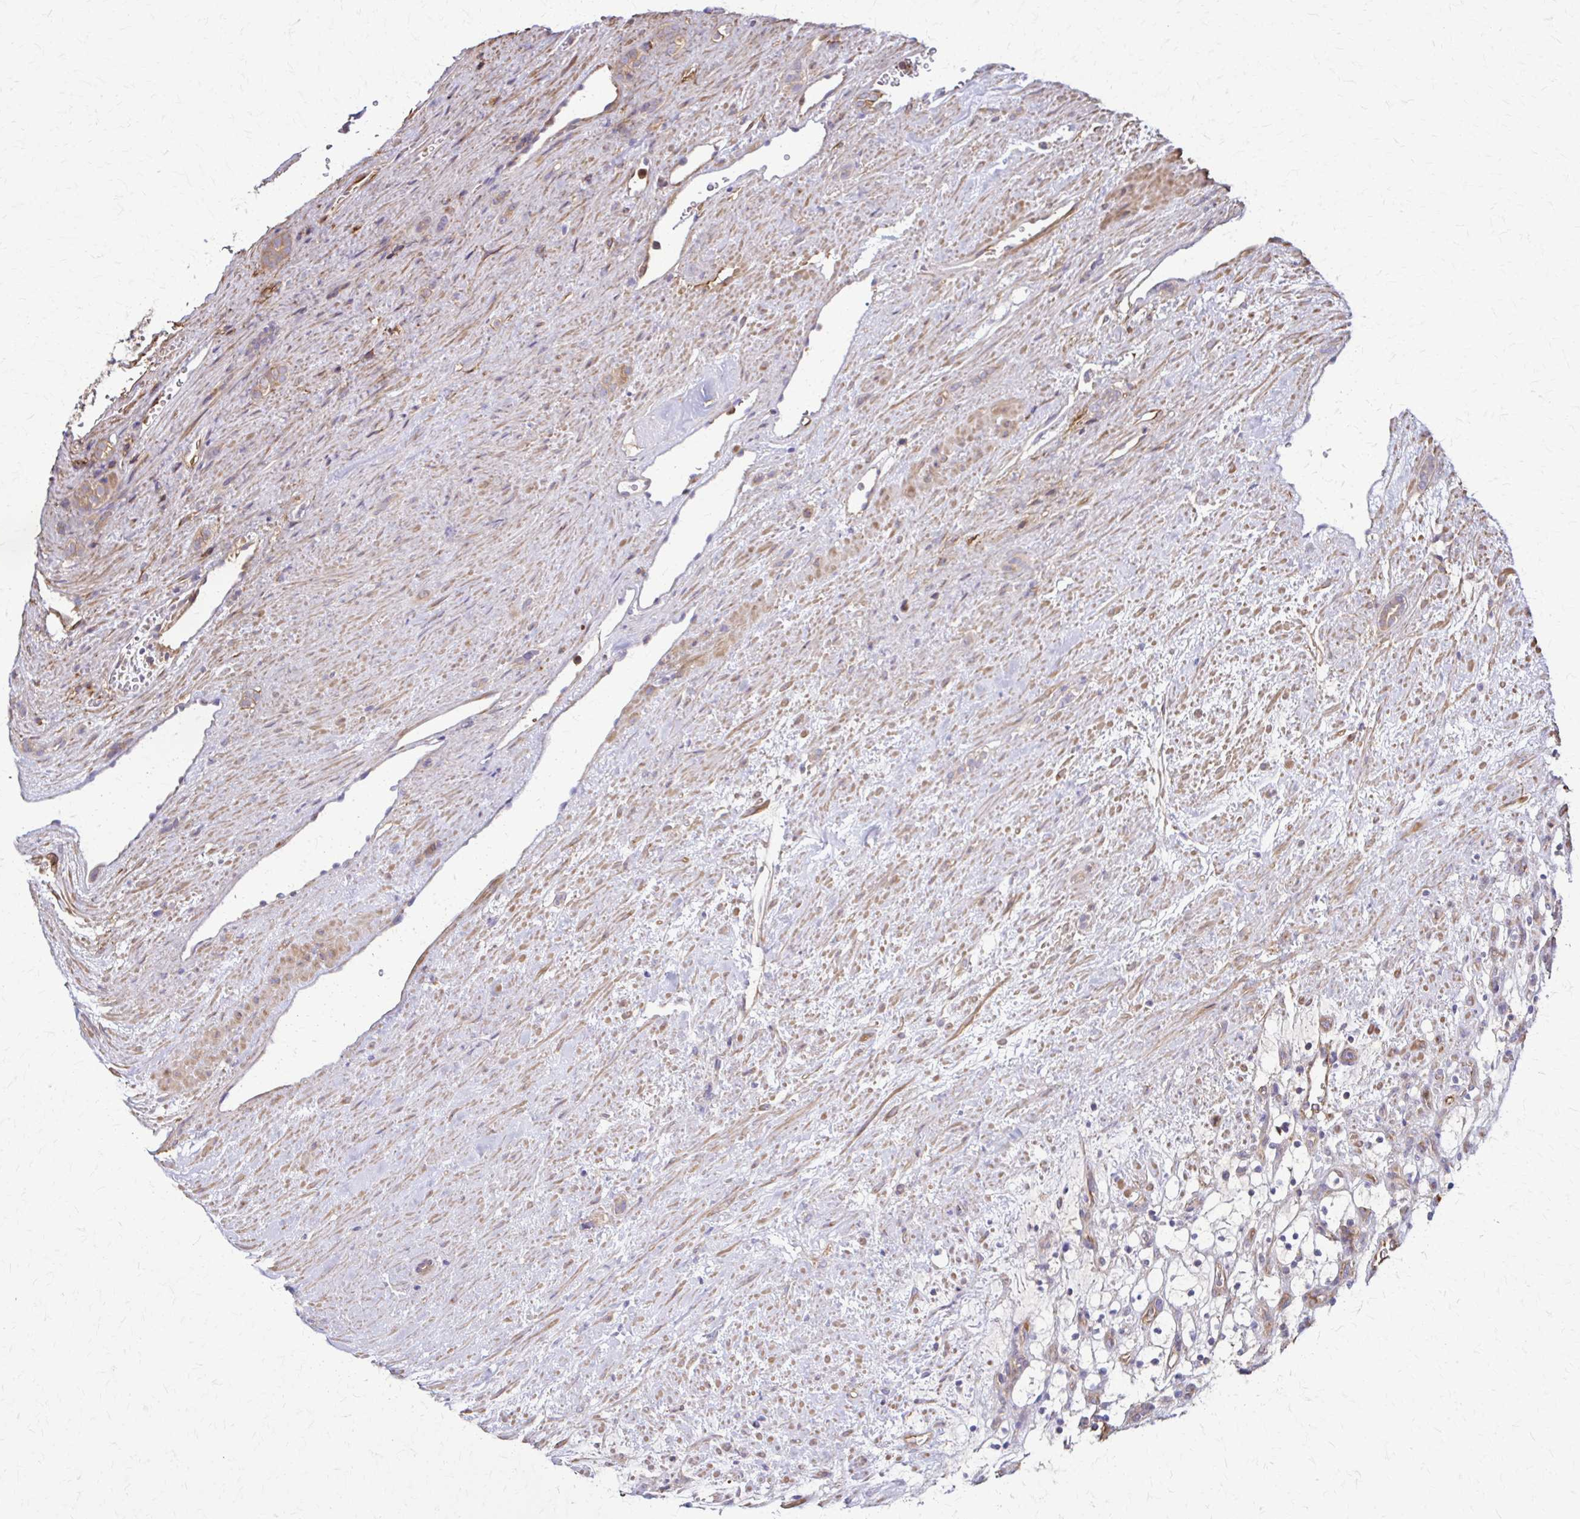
{"staining": {"intensity": "negative", "quantity": "none", "location": "none"}, "tissue": "renal cancer", "cell_type": "Tumor cells", "image_type": "cancer", "snomed": [{"axis": "morphology", "description": "Adenocarcinoma, NOS"}, {"axis": "topography", "description": "Kidney"}], "caption": "This is an immunohistochemistry (IHC) photomicrograph of human renal adenocarcinoma. There is no expression in tumor cells.", "gene": "DSP", "patient": {"sex": "female", "age": 69}}